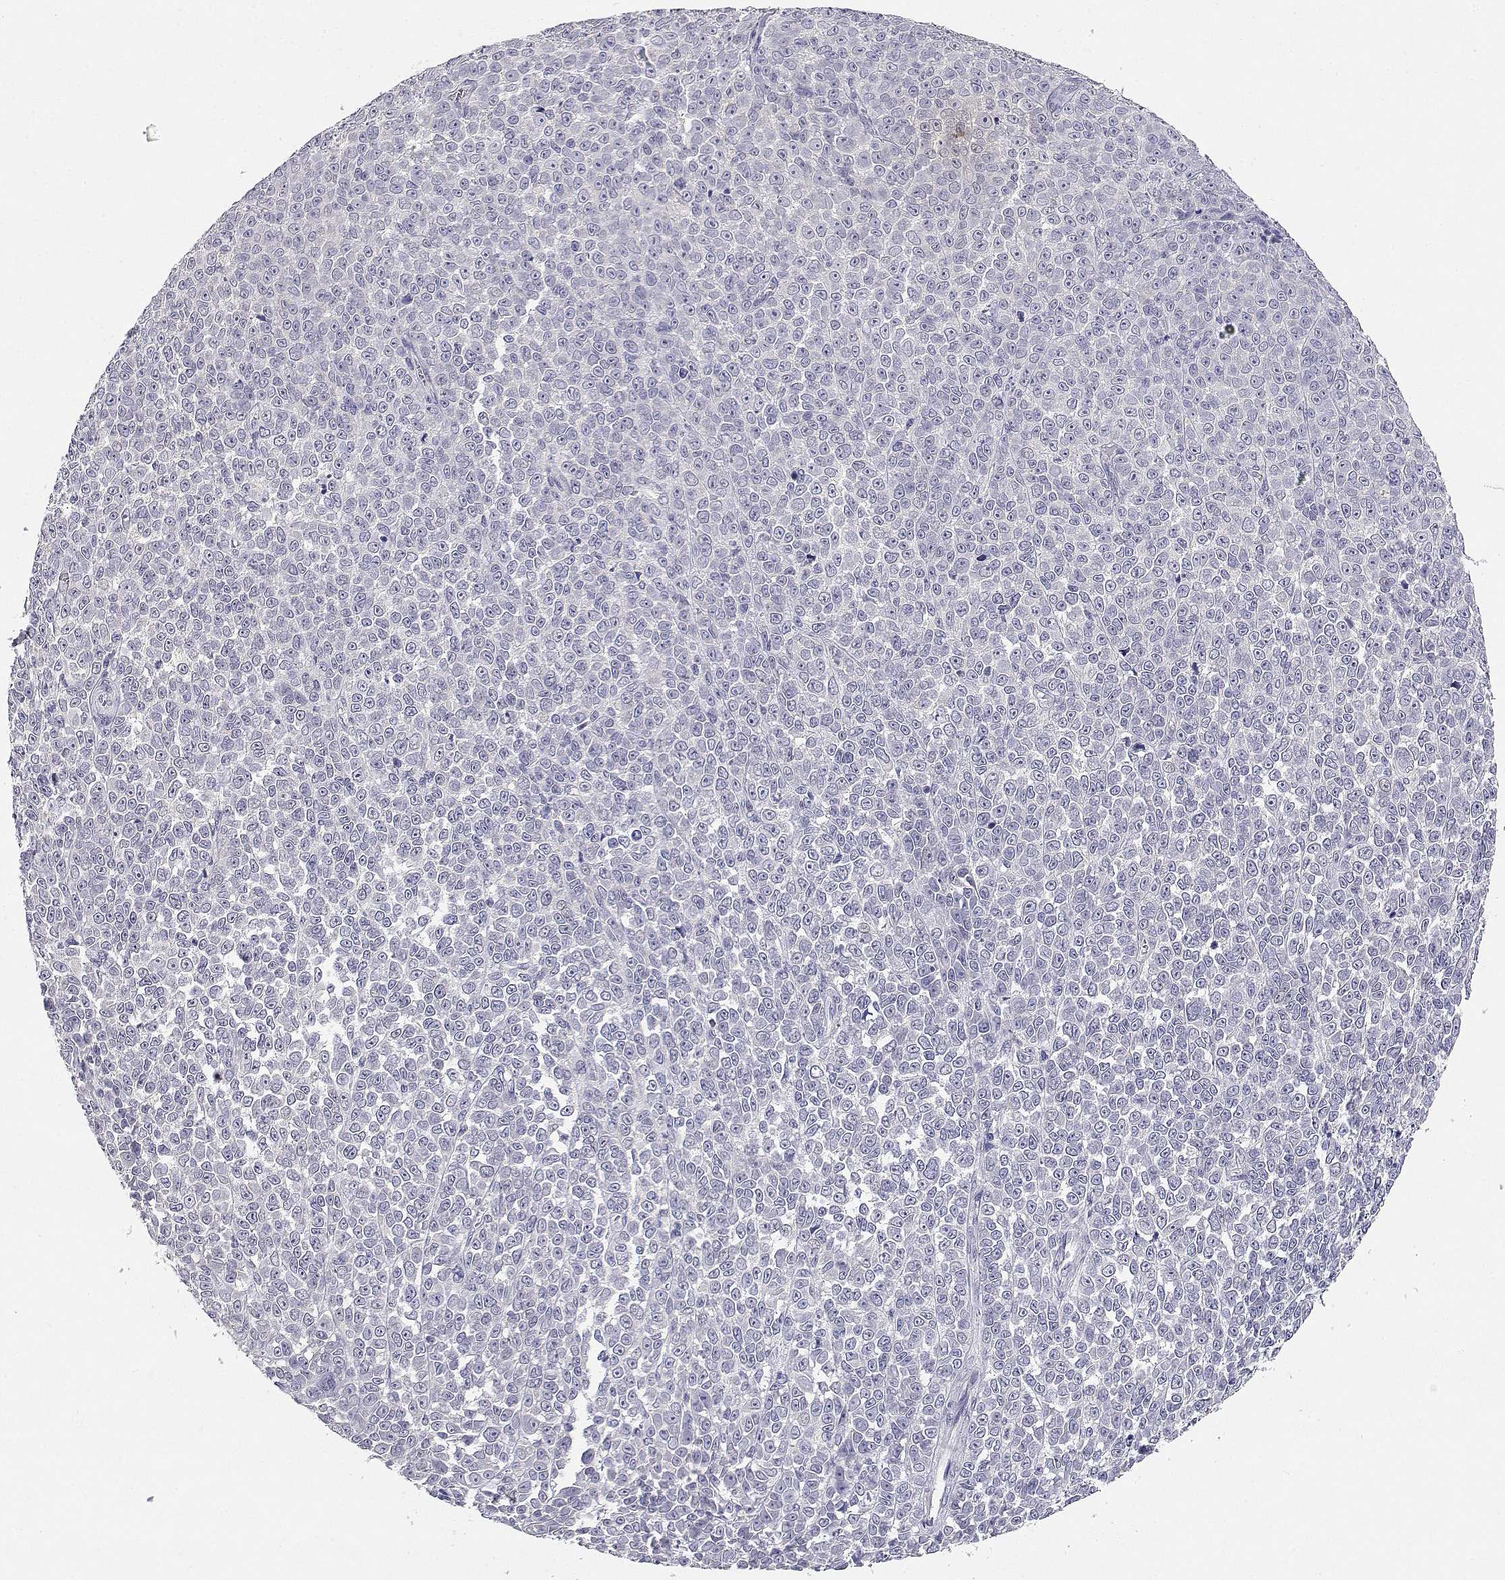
{"staining": {"intensity": "negative", "quantity": "none", "location": "none"}, "tissue": "melanoma", "cell_type": "Tumor cells", "image_type": "cancer", "snomed": [{"axis": "morphology", "description": "Malignant melanoma, NOS"}, {"axis": "topography", "description": "Skin"}], "caption": "Immunohistochemistry histopathology image of neoplastic tissue: human malignant melanoma stained with DAB (3,3'-diaminobenzidine) demonstrates no significant protein positivity in tumor cells. Nuclei are stained in blue.", "gene": "ADA", "patient": {"sex": "female", "age": 95}}